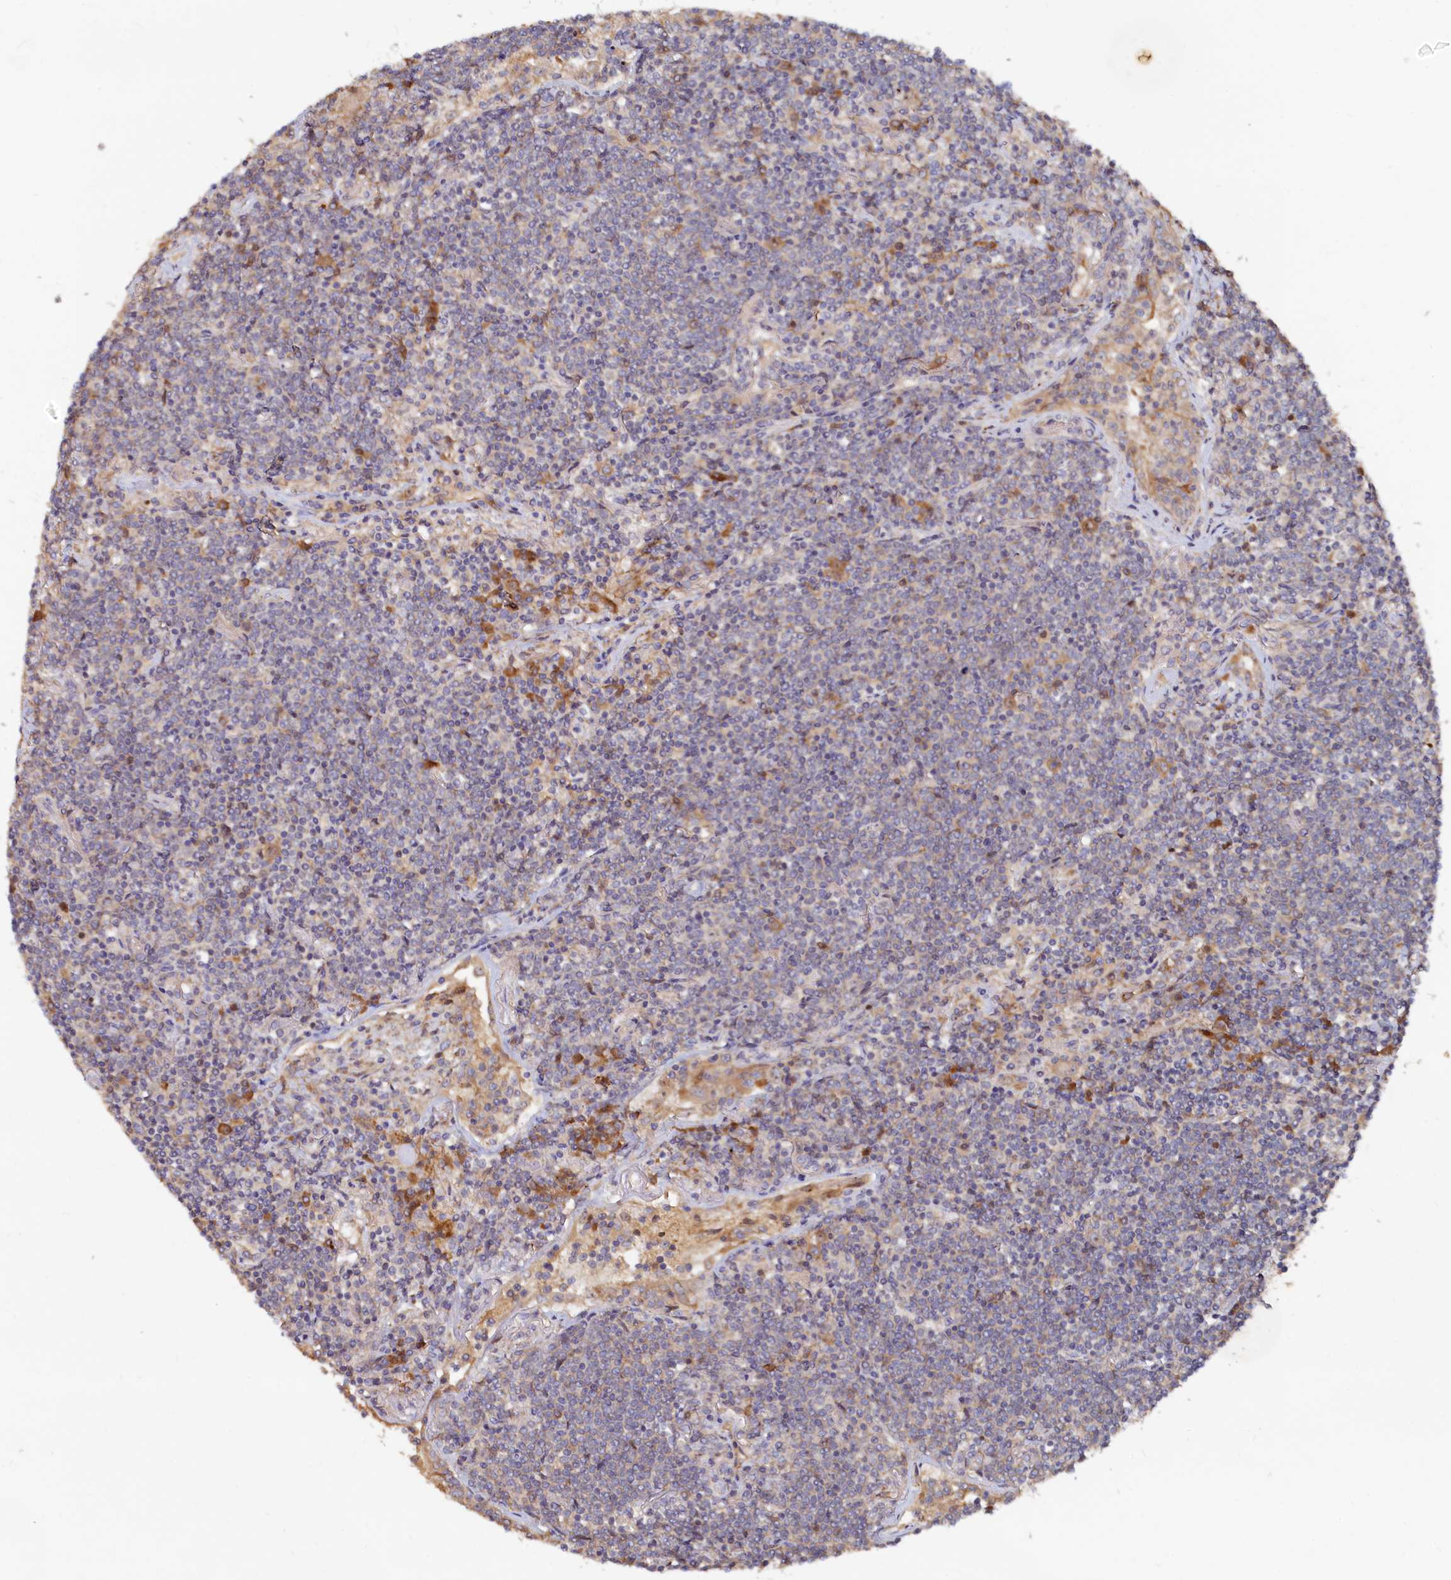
{"staining": {"intensity": "negative", "quantity": "none", "location": "none"}, "tissue": "lymphoma", "cell_type": "Tumor cells", "image_type": "cancer", "snomed": [{"axis": "morphology", "description": "Malignant lymphoma, non-Hodgkin's type, Low grade"}, {"axis": "topography", "description": "Lung"}], "caption": "Immunohistochemical staining of human malignant lymphoma, non-Hodgkin's type (low-grade) exhibits no significant positivity in tumor cells.", "gene": "RGS7BP", "patient": {"sex": "female", "age": 71}}